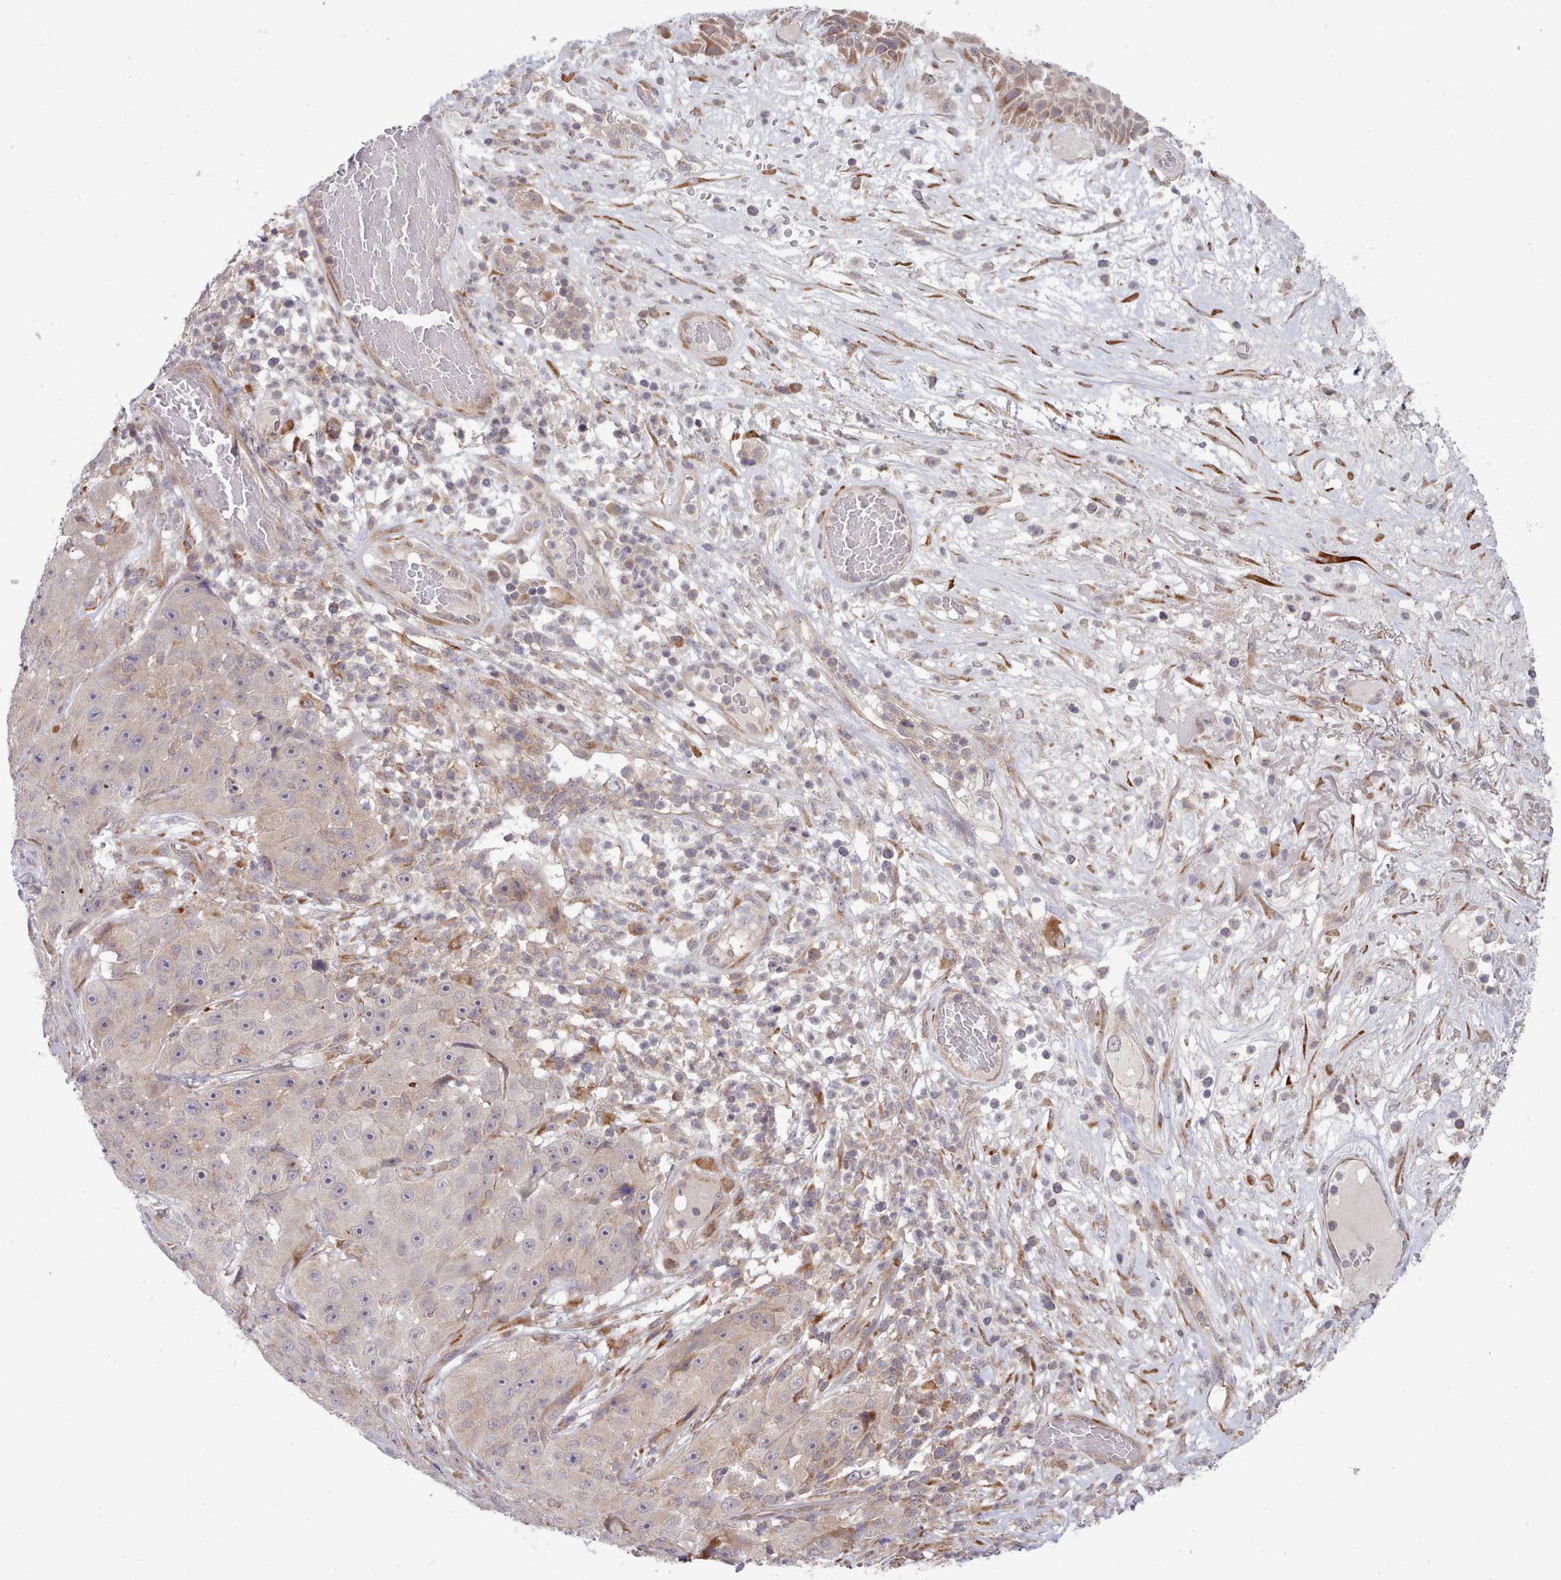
{"staining": {"intensity": "weak", "quantity": "<25%", "location": "cytoplasmic/membranous"}, "tissue": "skin cancer", "cell_type": "Tumor cells", "image_type": "cancer", "snomed": [{"axis": "morphology", "description": "Squamous cell carcinoma, NOS"}, {"axis": "topography", "description": "Skin"}], "caption": "An image of human squamous cell carcinoma (skin) is negative for staining in tumor cells.", "gene": "TRIM26", "patient": {"sex": "female", "age": 87}}